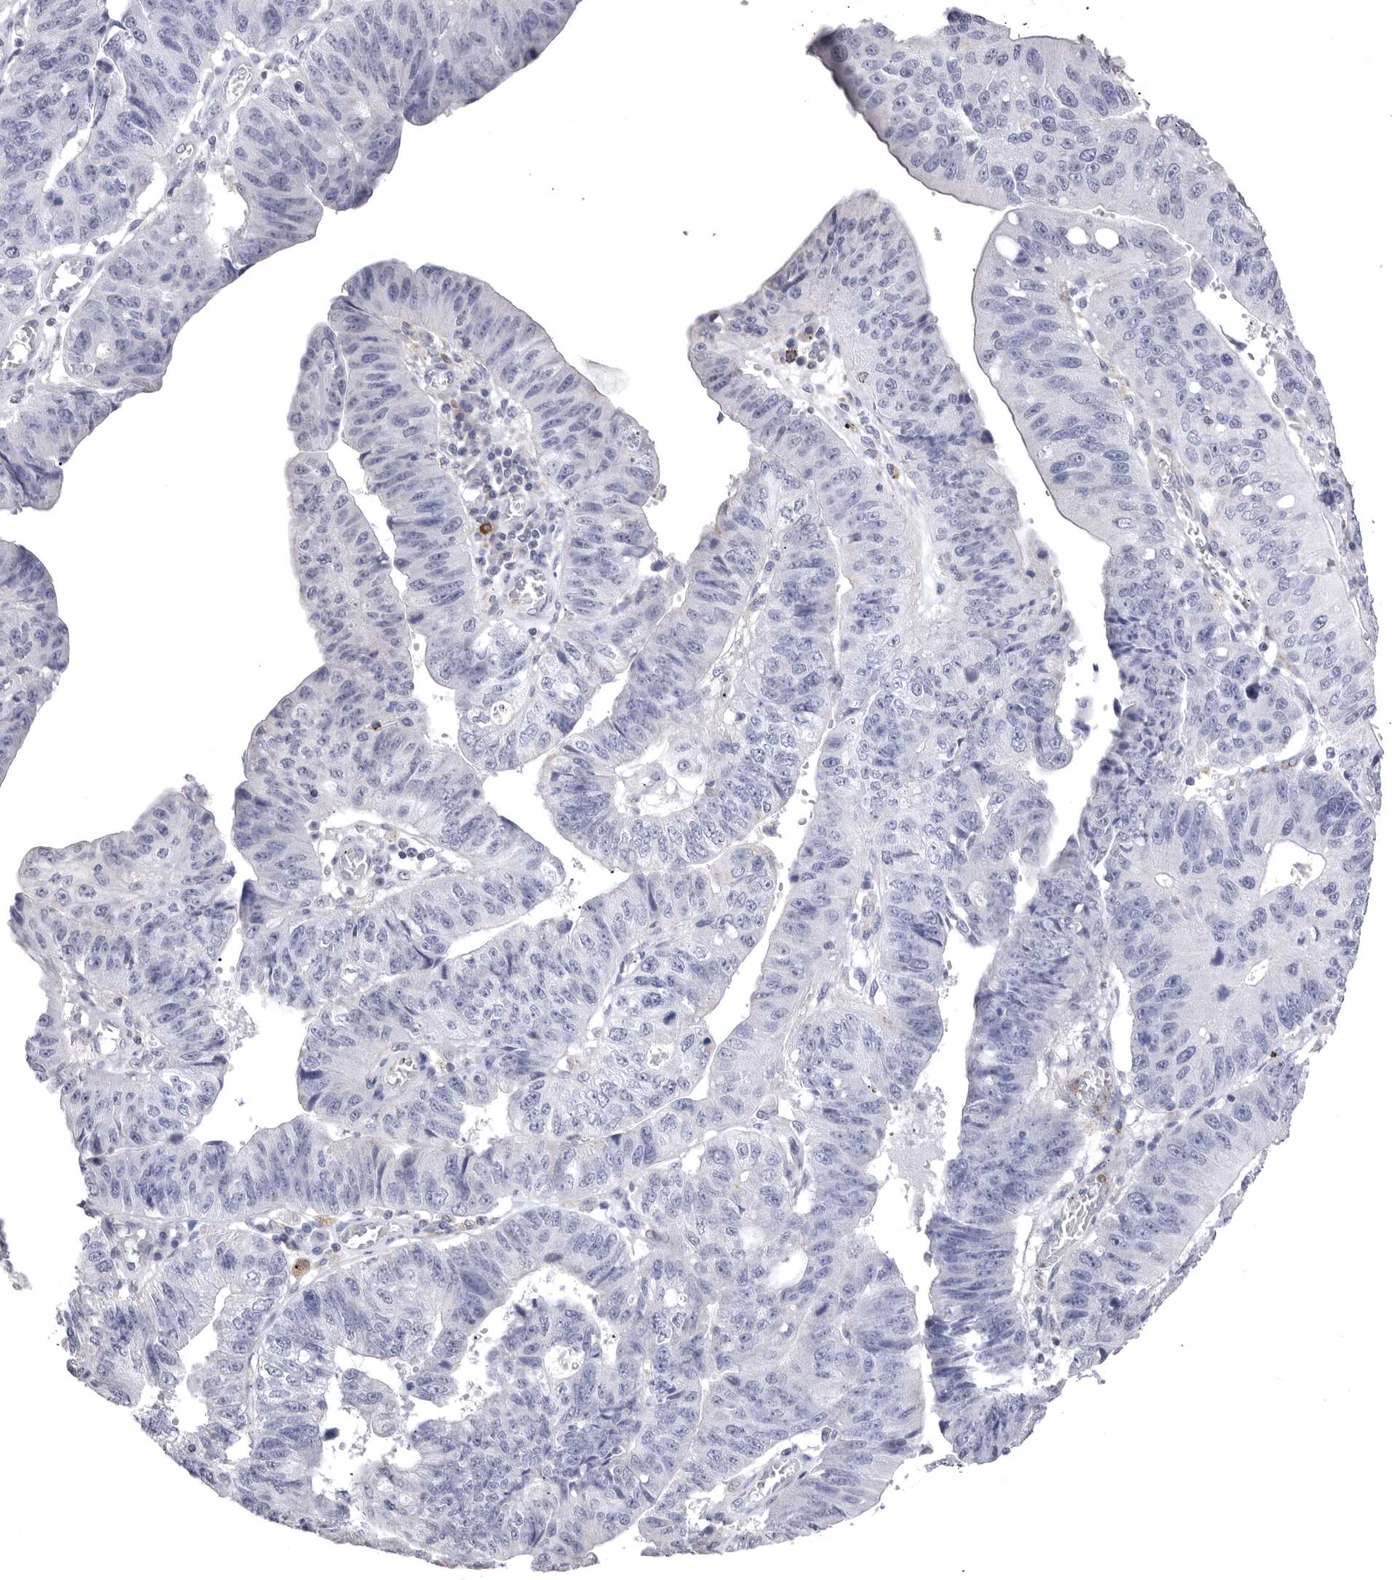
{"staining": {"intensity": "negative", "quantity": "none", "location": "none"}, "tissue": "stomach cancer", "cell_type": "Tumor cells", "image_type": "cancer", "snomed": [{"axis": "morphology", "description": "Adenocarcinoma, NOS"}, {"axis": "topography", "description": "Stomach"}], "caption": "Tumor cells show no significant expression in adenocarcinoma (stomach).", "gene": "PSPN", "patient": {"sex": "male", "age": 59}}